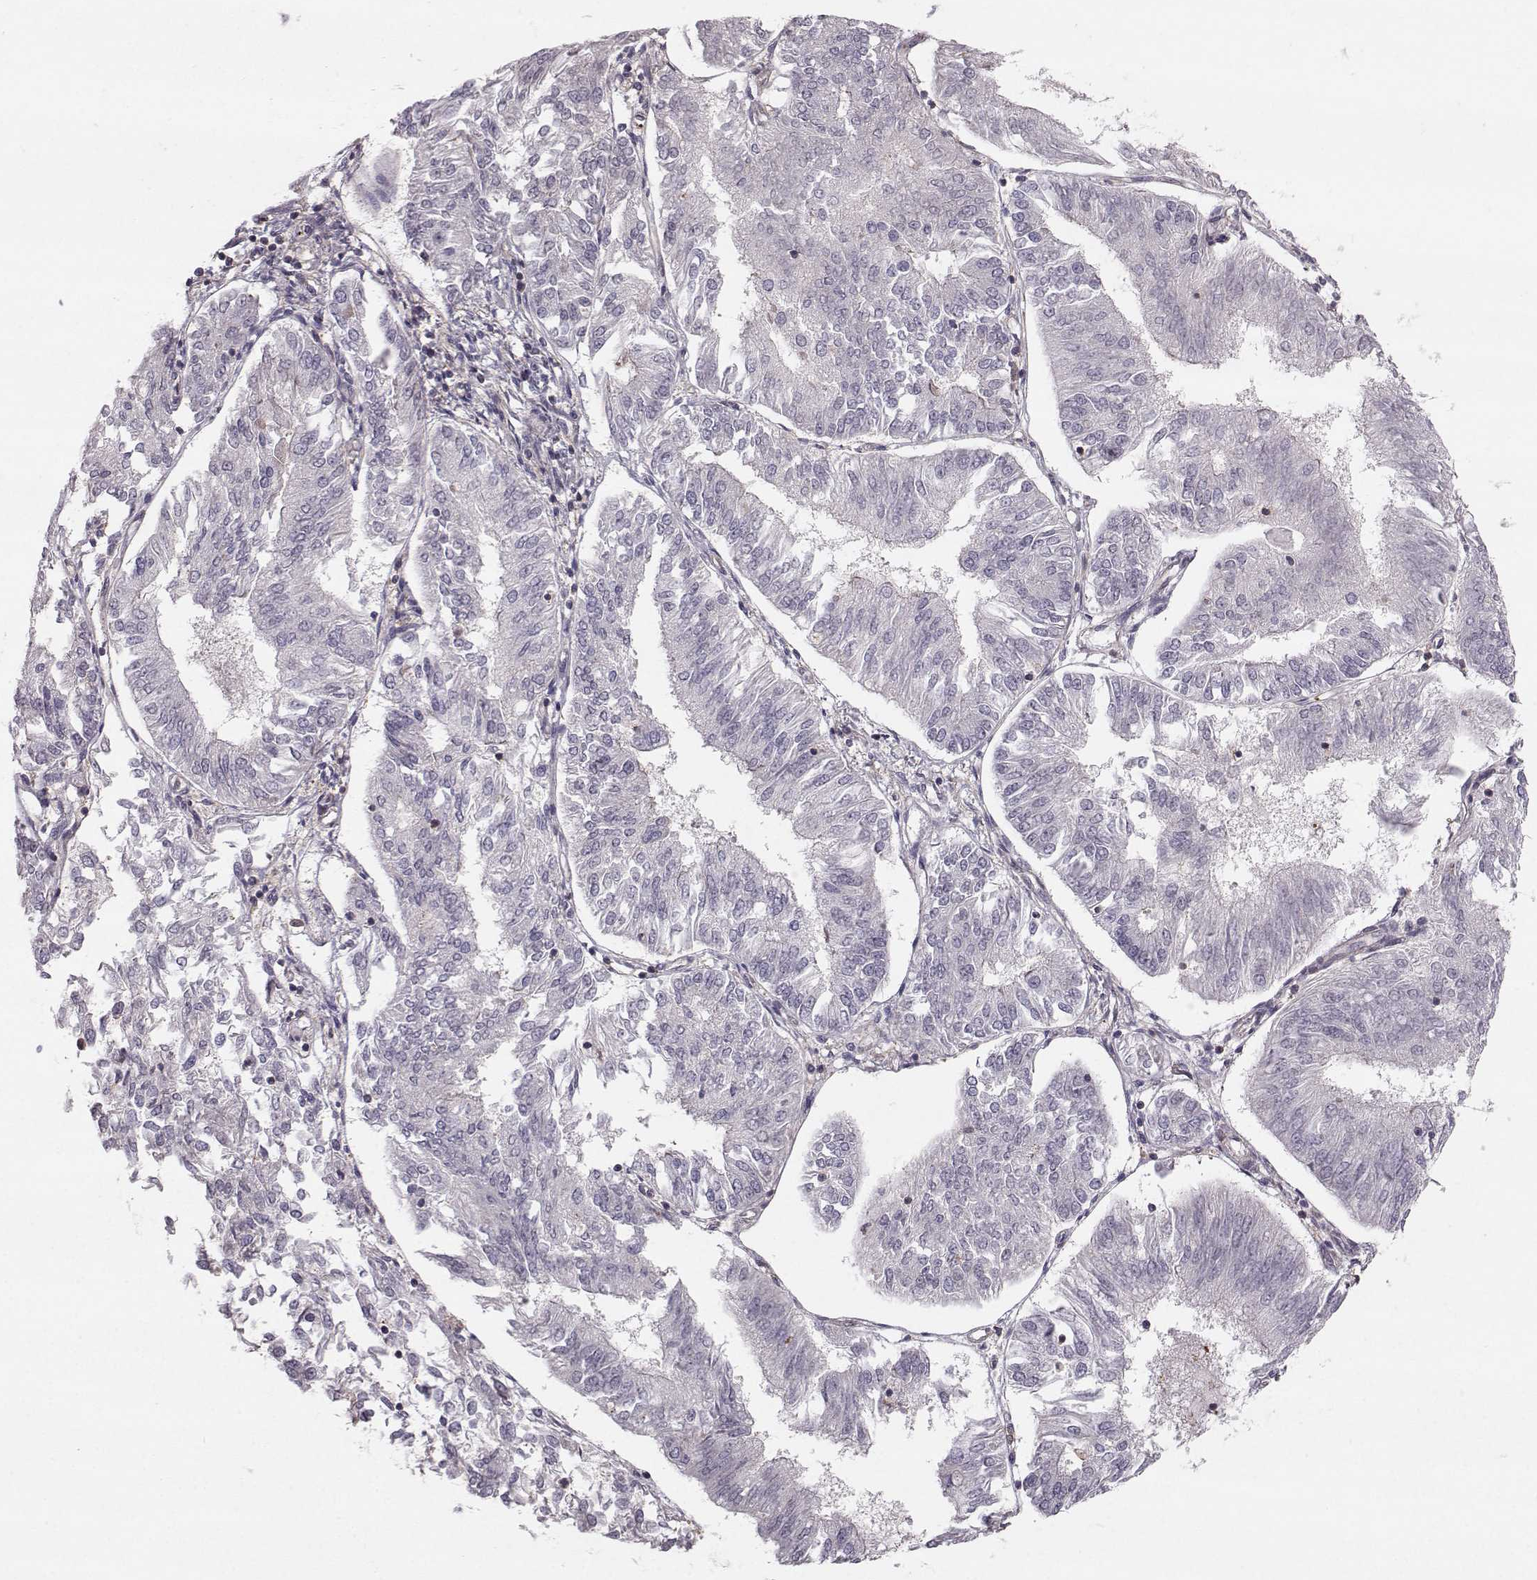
{"staining": {"intensity": "negative", "quantity": "none", "location": "none"}, "tissue": "endometrial cancer", "cell_type": "Tumor cells", "image_type": "cancer", "snomed": [{"axis": "morphology", "description": "Adenocarcinoma, NOS"}, {"axis": "topography", "description": "Endometrium"}], "caption": "This is an immunohistochemistry (IHC) image of human endometrial adenocarcinoma. There is no positivity in tumor cells.", "gene": "ASB16", "patient": {"sex": "female", "age": 58}}